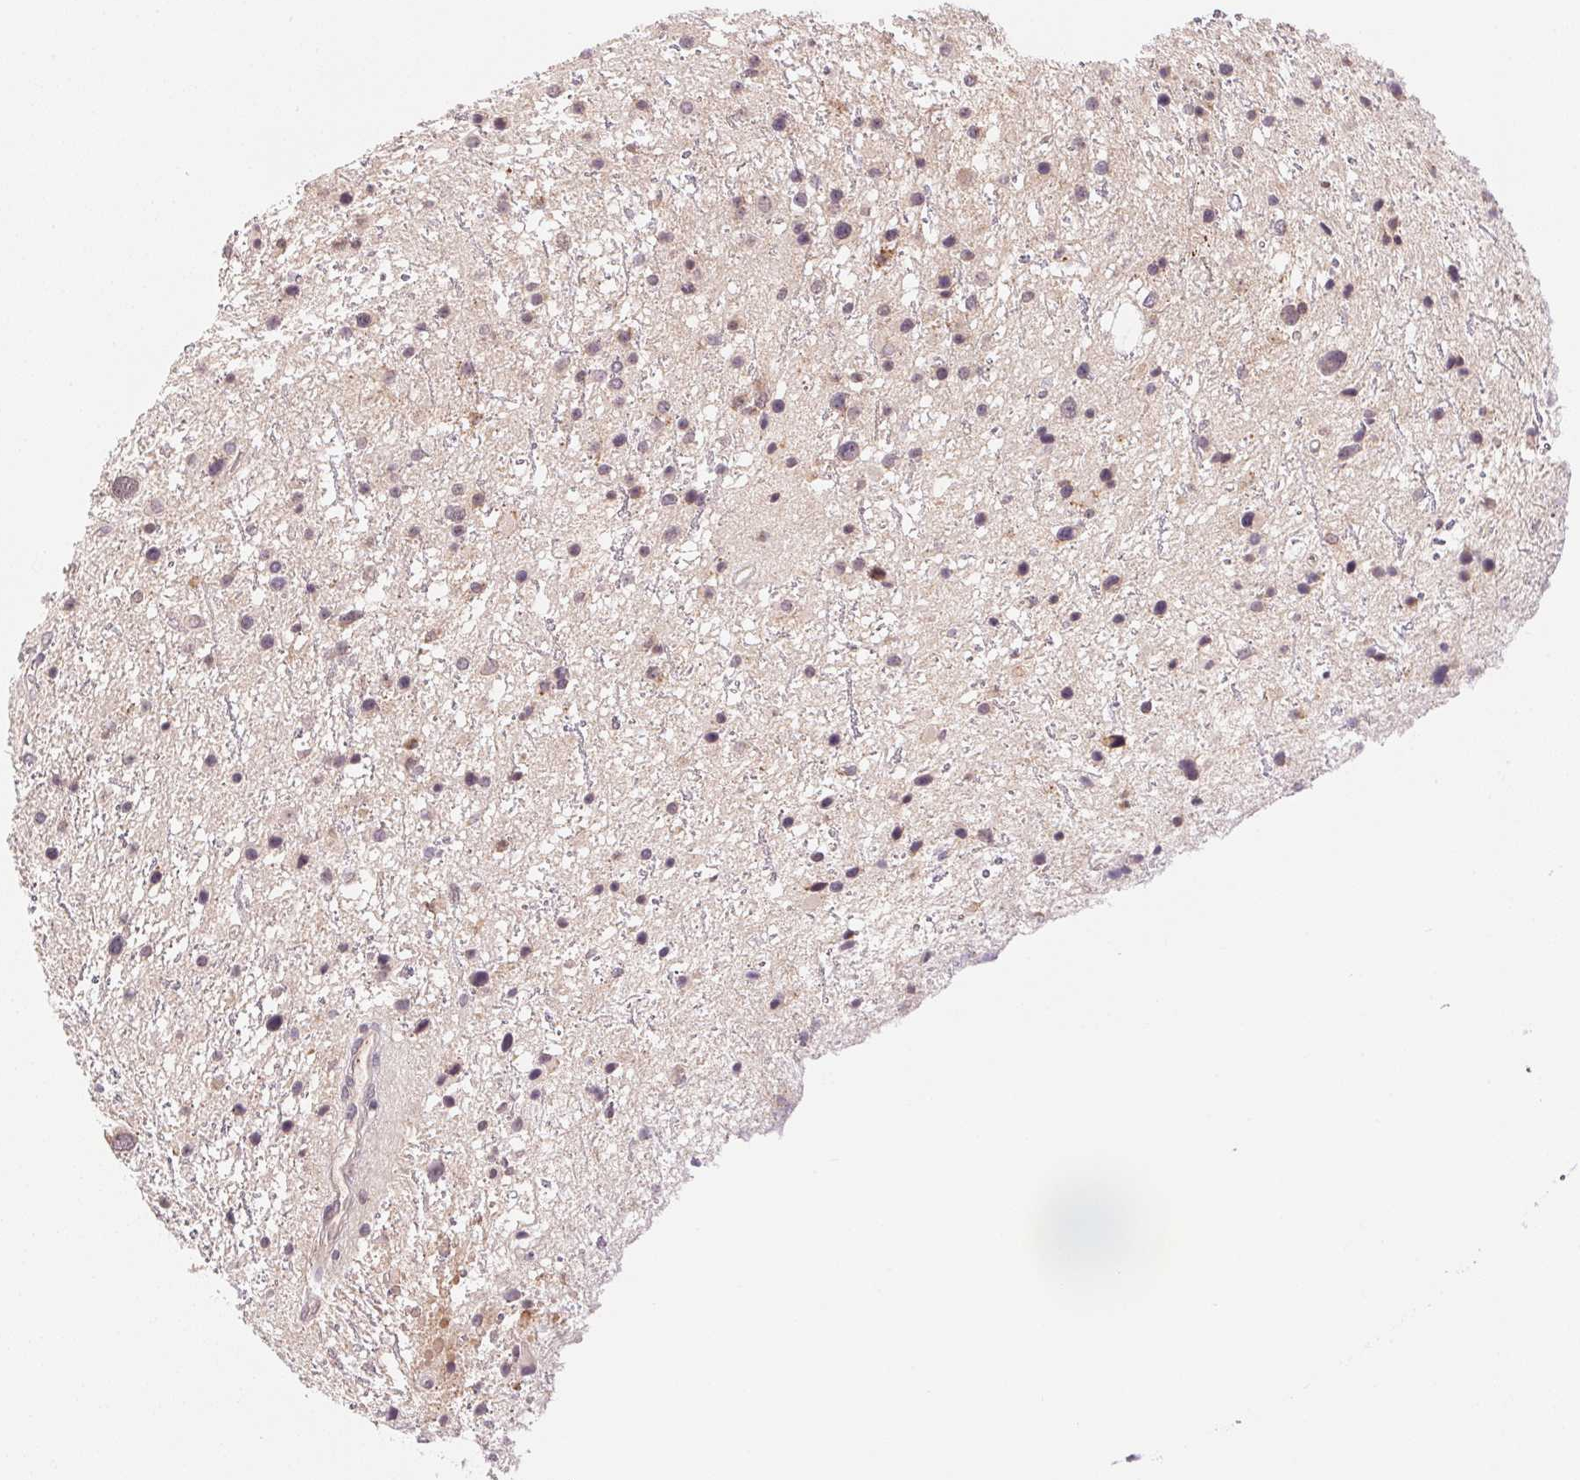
{"staining": {"intensity": "weak", "quantity": "25%-75%", "location": "cytoplasmic/membranous"}, "tissue": "glioma", "cell_type": "Tumor cells", "image_type": "cancer", "snomed": [{"axis": "morphology", "description": "Glioma, malignant, Low grade"}, {"axis": "topography", "description": "Brain"}], "caption": "Glioma stained with a protein marker demonstrates weak staining in tumor cells.", "gene": "BNIP5", "patient": {"sex": "female", "age": 32}}